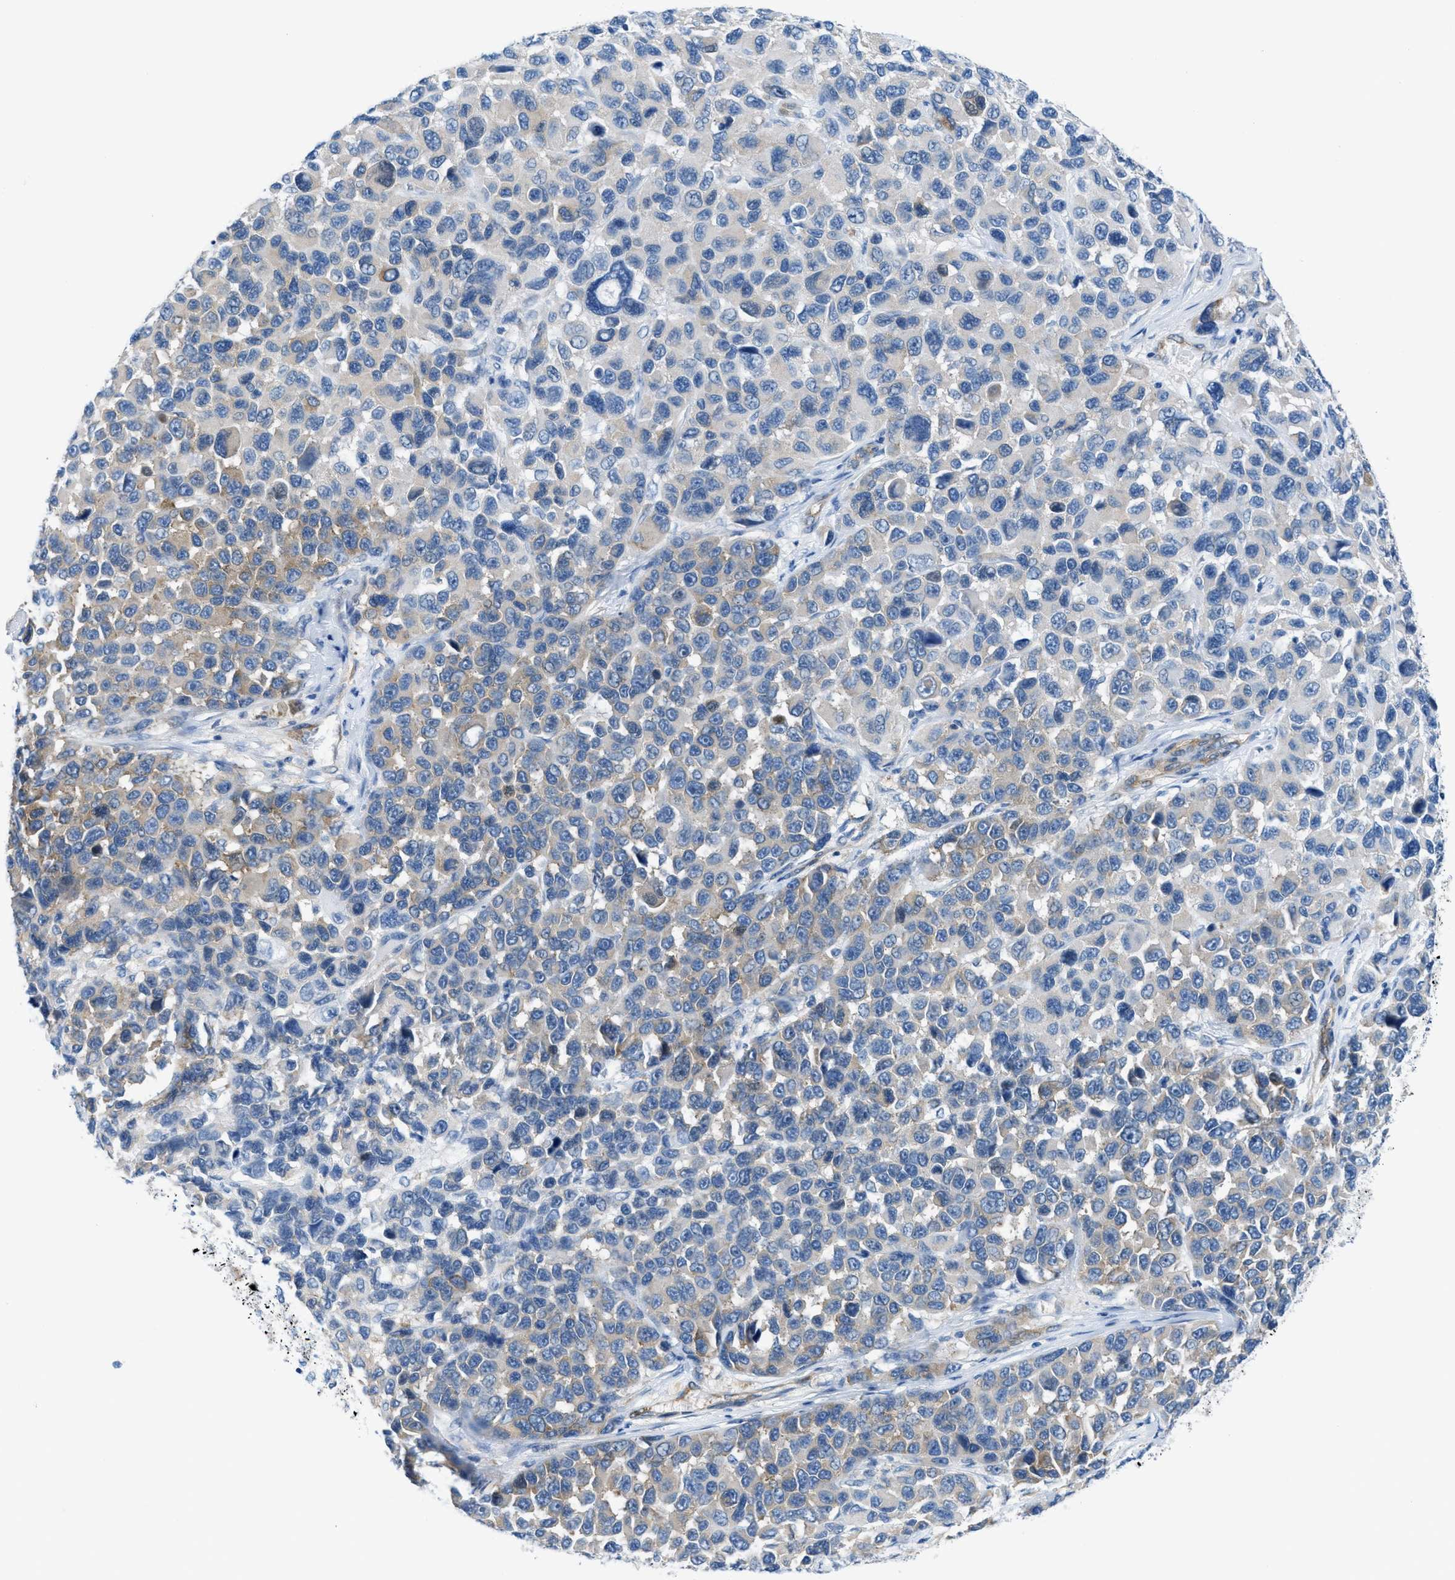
{"staining": {"intensity": "weak", "quantity": "25%-75%", "location": "cytoplasmic/membranous"}, "tissue": "melanoma", "cell_type": "Tumor cells", "image_type": "cancer", "snomed": [{"axis": "morphology", "description": "Malignant melanoma, NOS"}, {"axis": "topography", "description": "Skin"}], "caption": "Melanoma tissue demonstrates weak cytoplasmic/membranous expression in approximately 25%-75% of tumor cells", "gene": "MAPRE2", "patient": {"sex": "male", "age": 53}}